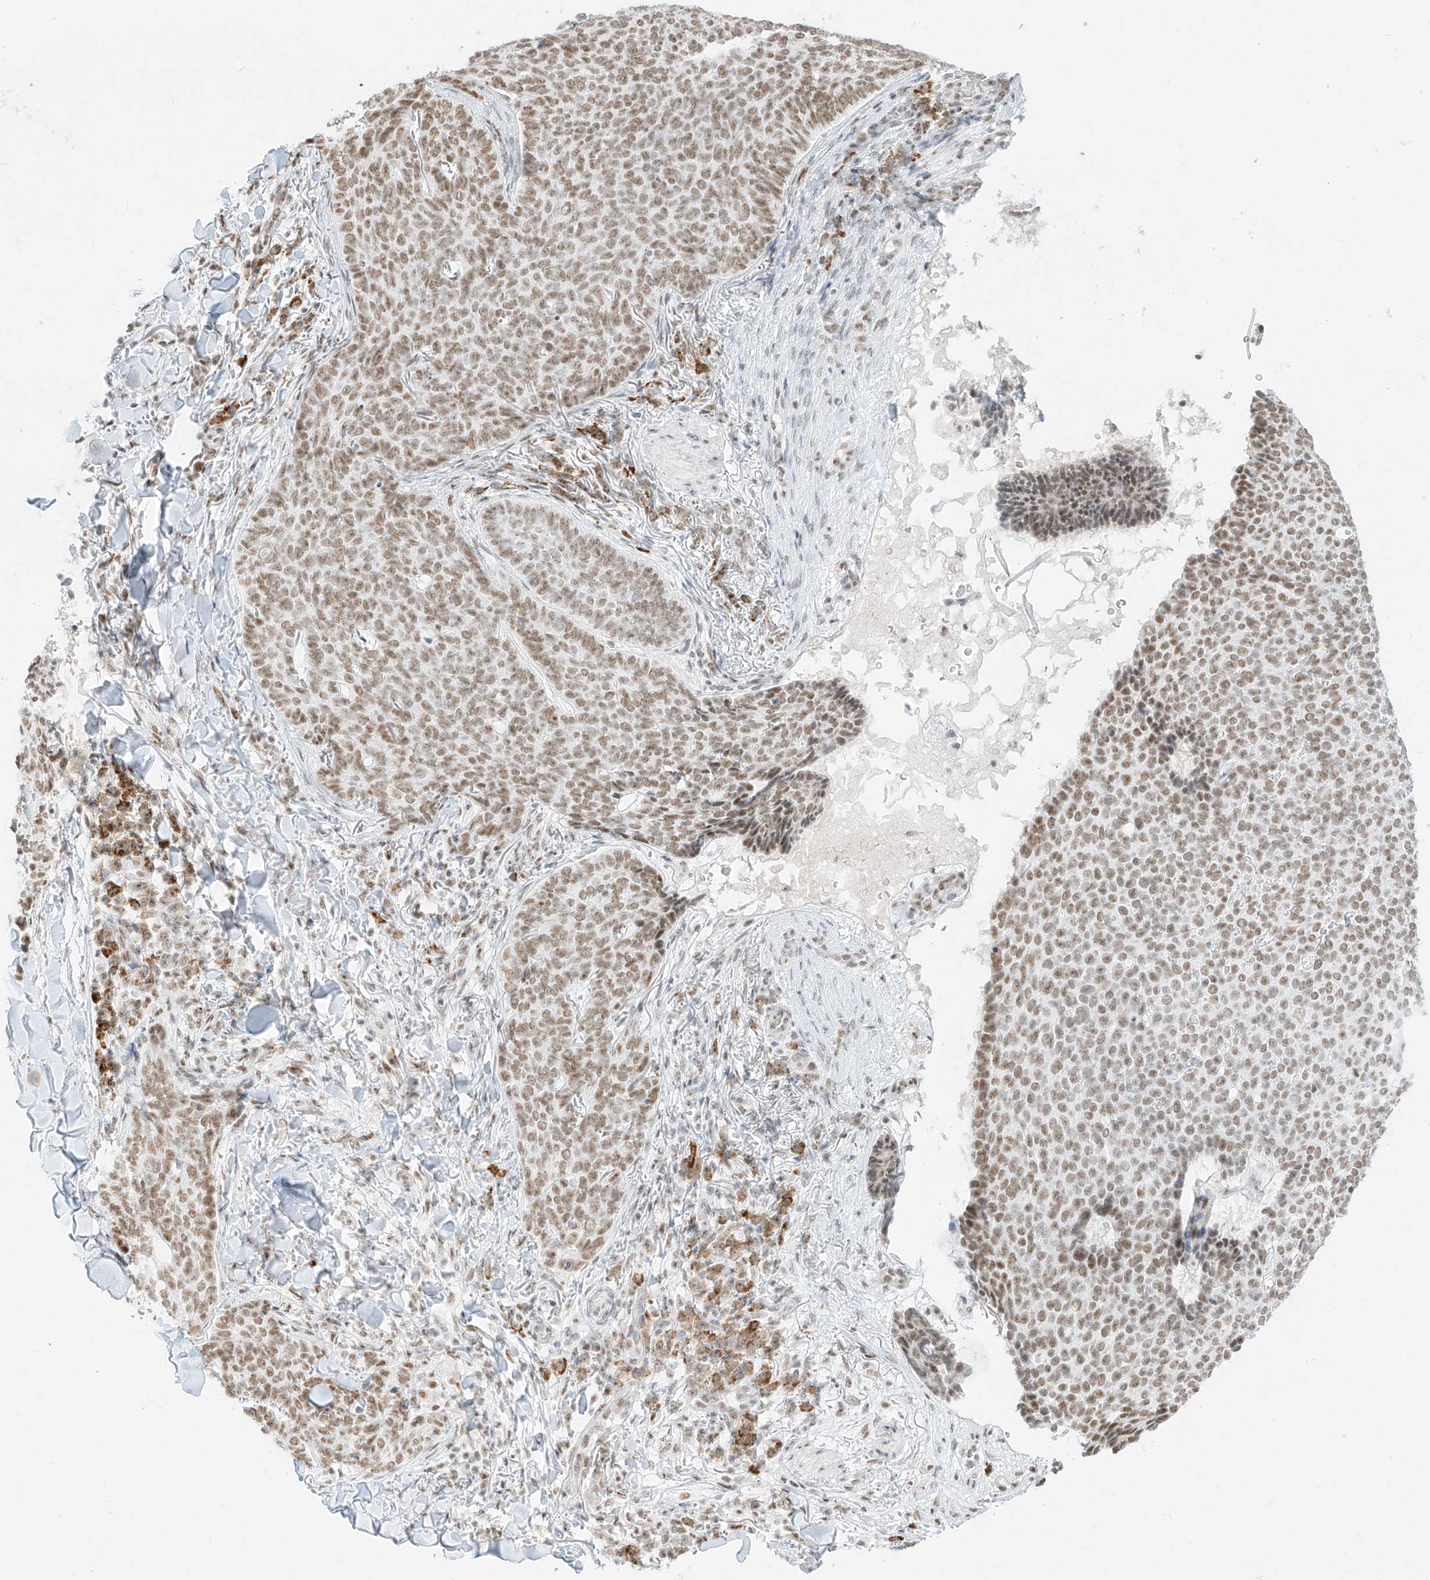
{"staining": {"intensity": "moderate", "quantity": ">75%", "location": "nuclear"}, "tissue": "skin cancer", "cell_type": "Tumor cells", "image_type": "cancer", "snomed": [{"axis": "morphology", "description": "Normal tissue, NOS"}, {"axis": "morphology", "description": "Basal cell carcinoma"}, {"axis": "topography", "description": "Skin"}], "caption": "Human skin cancer stained with a protein marker shows moderate staining in tumor cells.", "gene": "SUPT5H", "patient": {"sex": "male", "age": 50}}